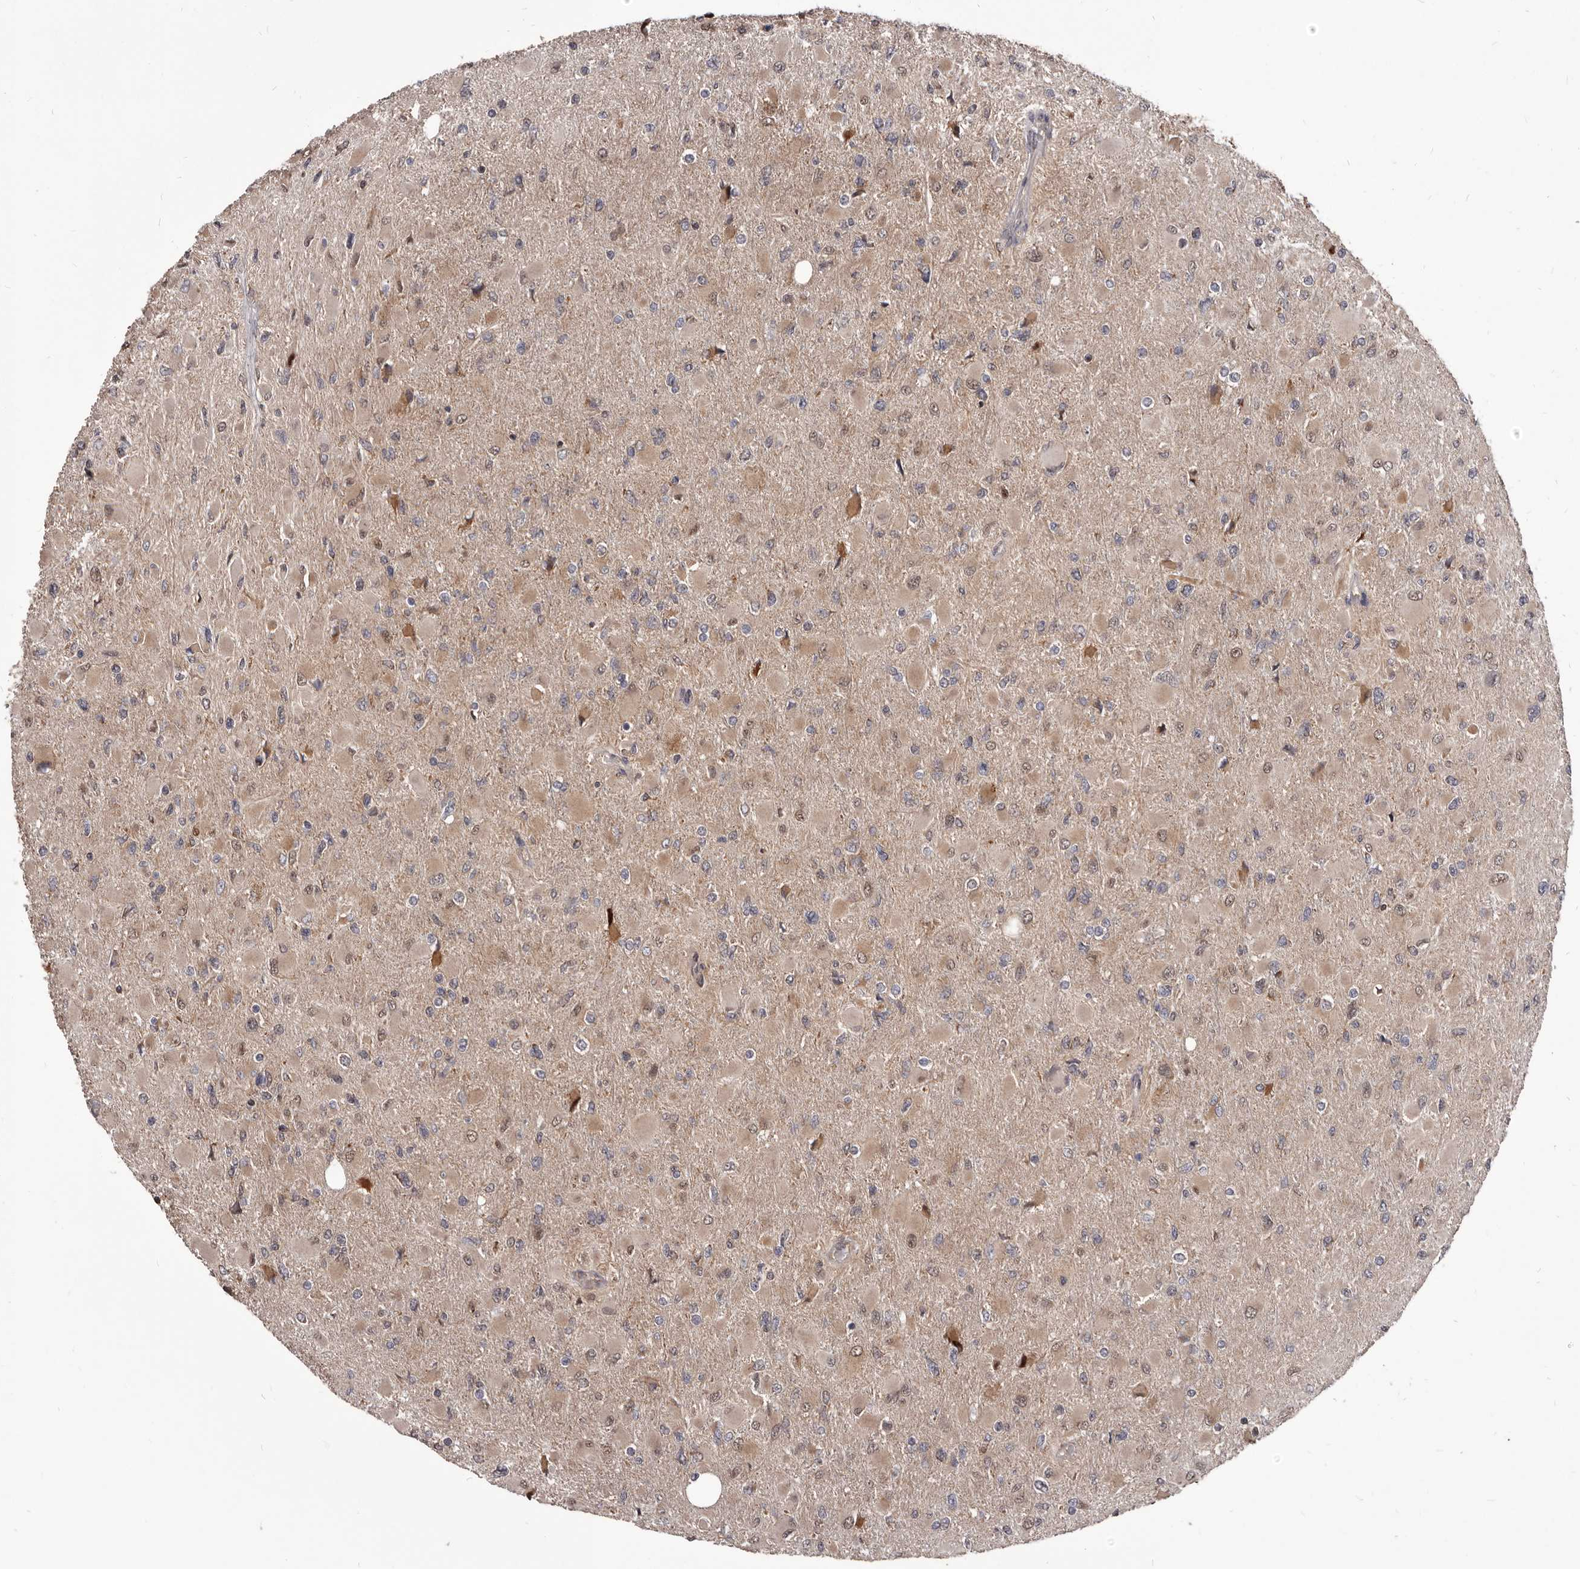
{"staining": {"intensity": "weak", "quantity": "25%-75%", "location": "cytoplasmic/membranous"}, "tissue": "glioma", "cell_type": "Tumor cells", "image_type": "cancer", "snomed": [{"axis": "morphology", "description": "Glioma, malignant, High grade"}, {"axis": "topography", "description": "Cerebral cortex"}], "caption": "High-power microscopy captured an immunohistochemistry (IHC) histopathology image of glioma, revealing weak cytoplasmic/membranous expression in approximately 25%-75% of tumor cells. (DAB = brown stain, brightfield microscopy at high magnification).", "gene": "MAP3K14", "patient": {"sex": "female", "age": 36}}